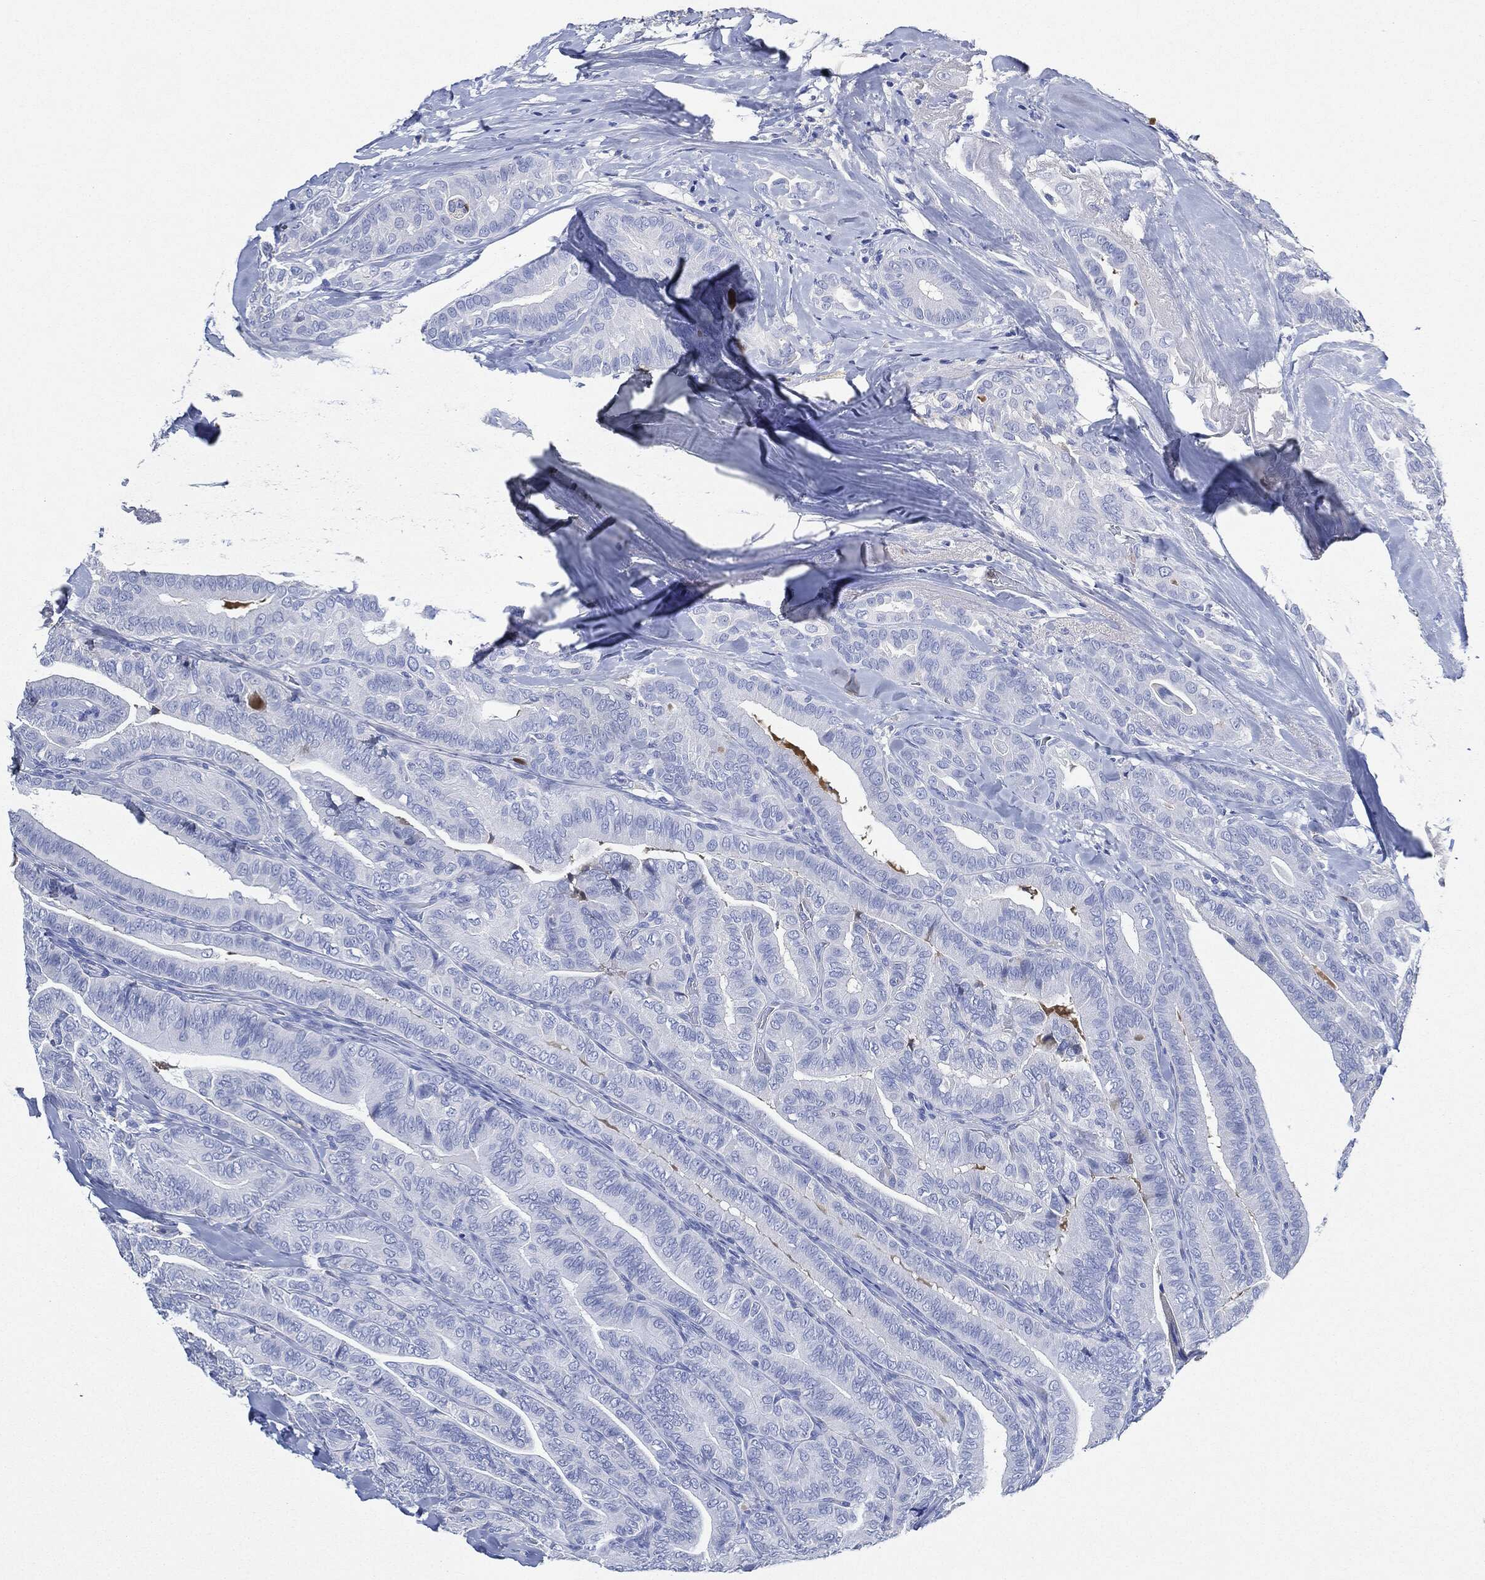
{"staining": {"intensity": "negative", "quantity": "none", "location": "none"}, "tissue": "thyroid cancer", "cell_type": "Tumor cells", "image_type": "cancer", "snomed": [{"axis": "morphology", "description": "Papillary adenocarcinoma, NOS"}, {"axis": "topography", "description": "Thyroid gland"}], "caption": "Tumor cells show no significant expression in thyroid papillary adenocarcinoma.", "gene": "IGLV6-57", "patient": {"sex": "male", "age": 61}}